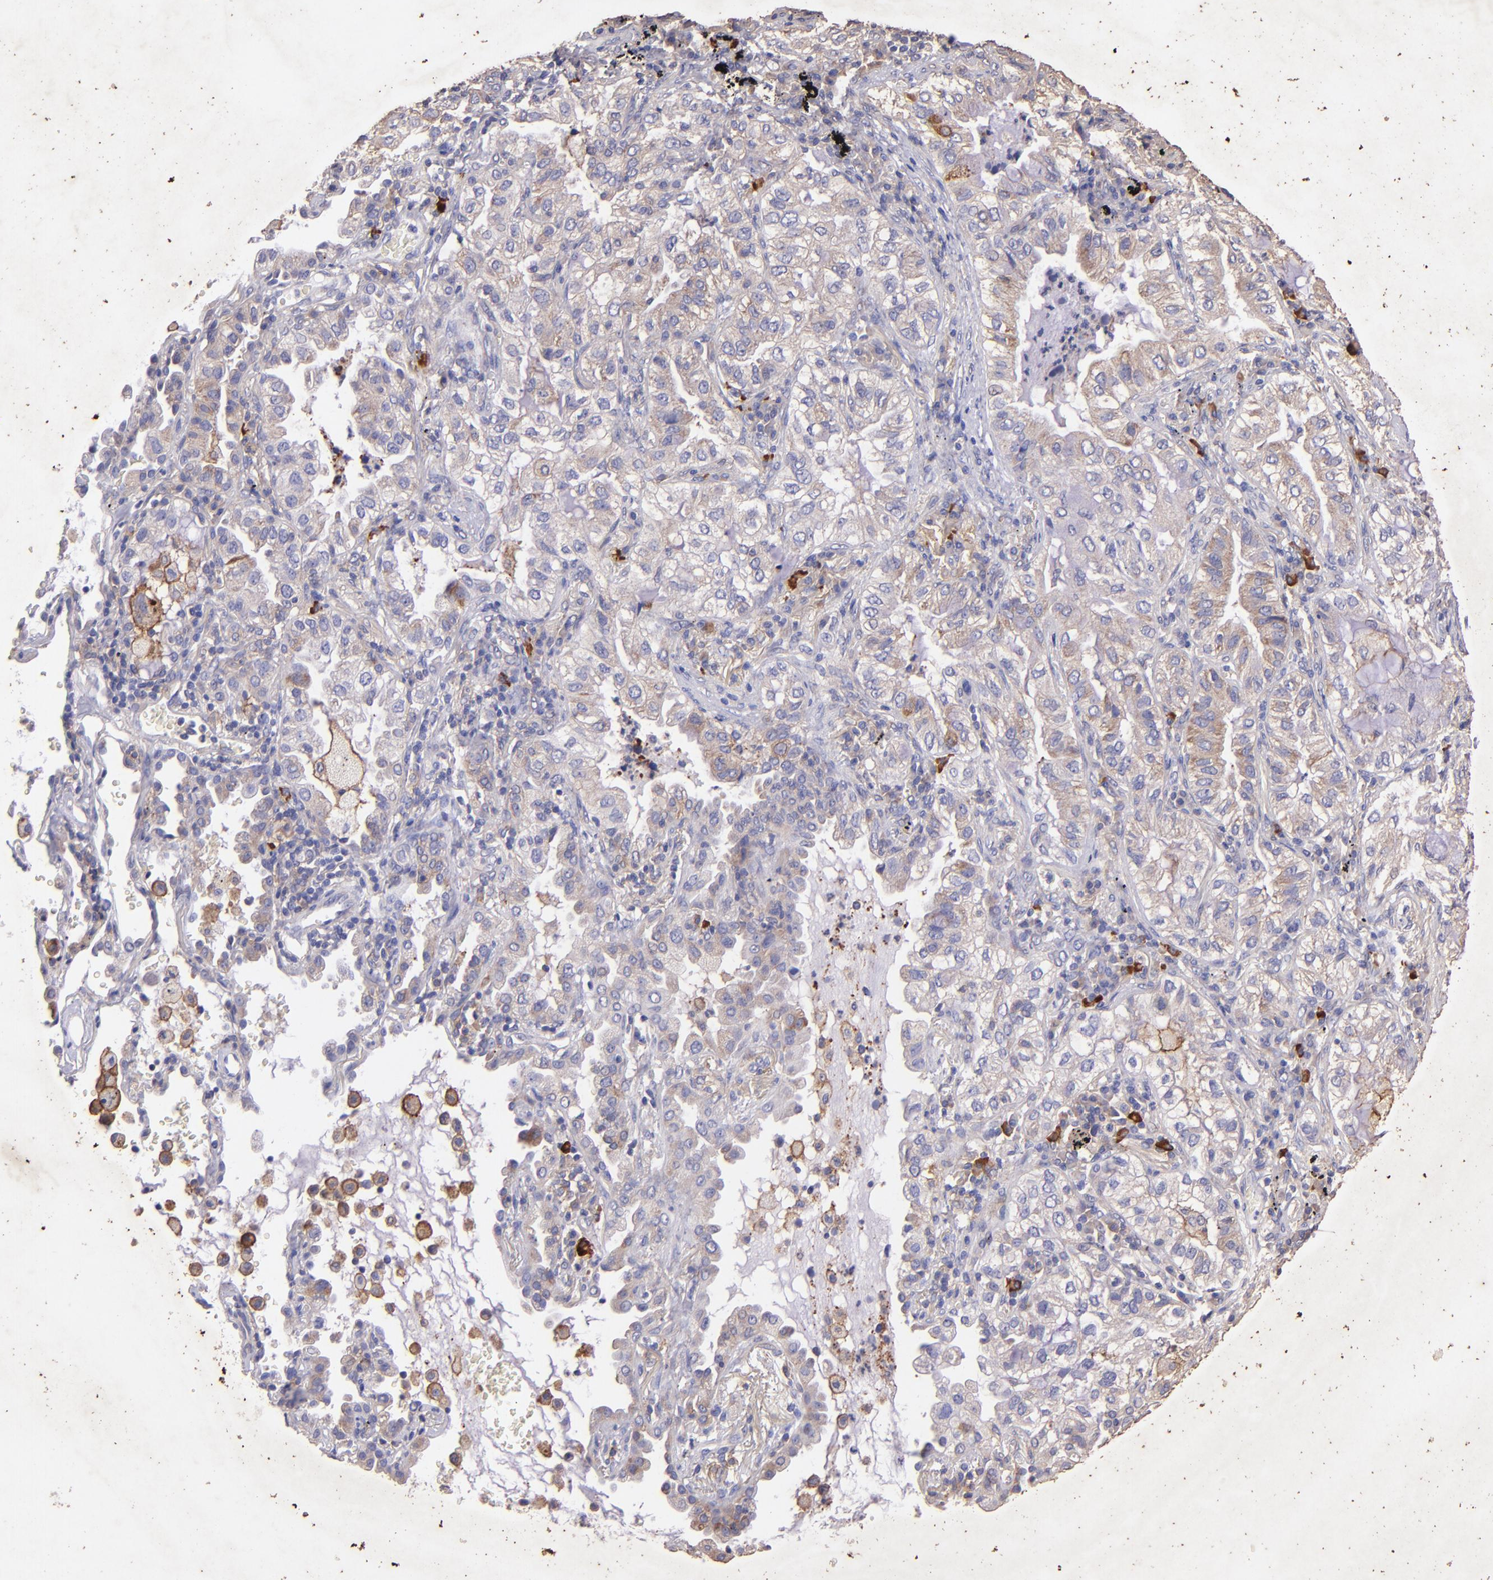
{"staining": {"intensity": "weak", "quantity": ">75%", "location": "cytoplasmic/membranous"}, "tissue": "lung cancer", "cell_type": "Tumor cells", "image_type": "cancer", "snomed": [{"axis": "morphology", "description": "Adenocarcinoma, NOS"}, {"axis": "topography", "description": "Lung"}], "caption": "This image reveals lung cancer (adenocarcinoma) stained with immunohistochemistry (IHC) to label a protein in brown. The cytoplasmic/membranous of tumor cells show weak positivity for the protein. Nuclei are counter-stained blue.", "gene": "RET", "patient": {"sex": "female", "age": 50}}